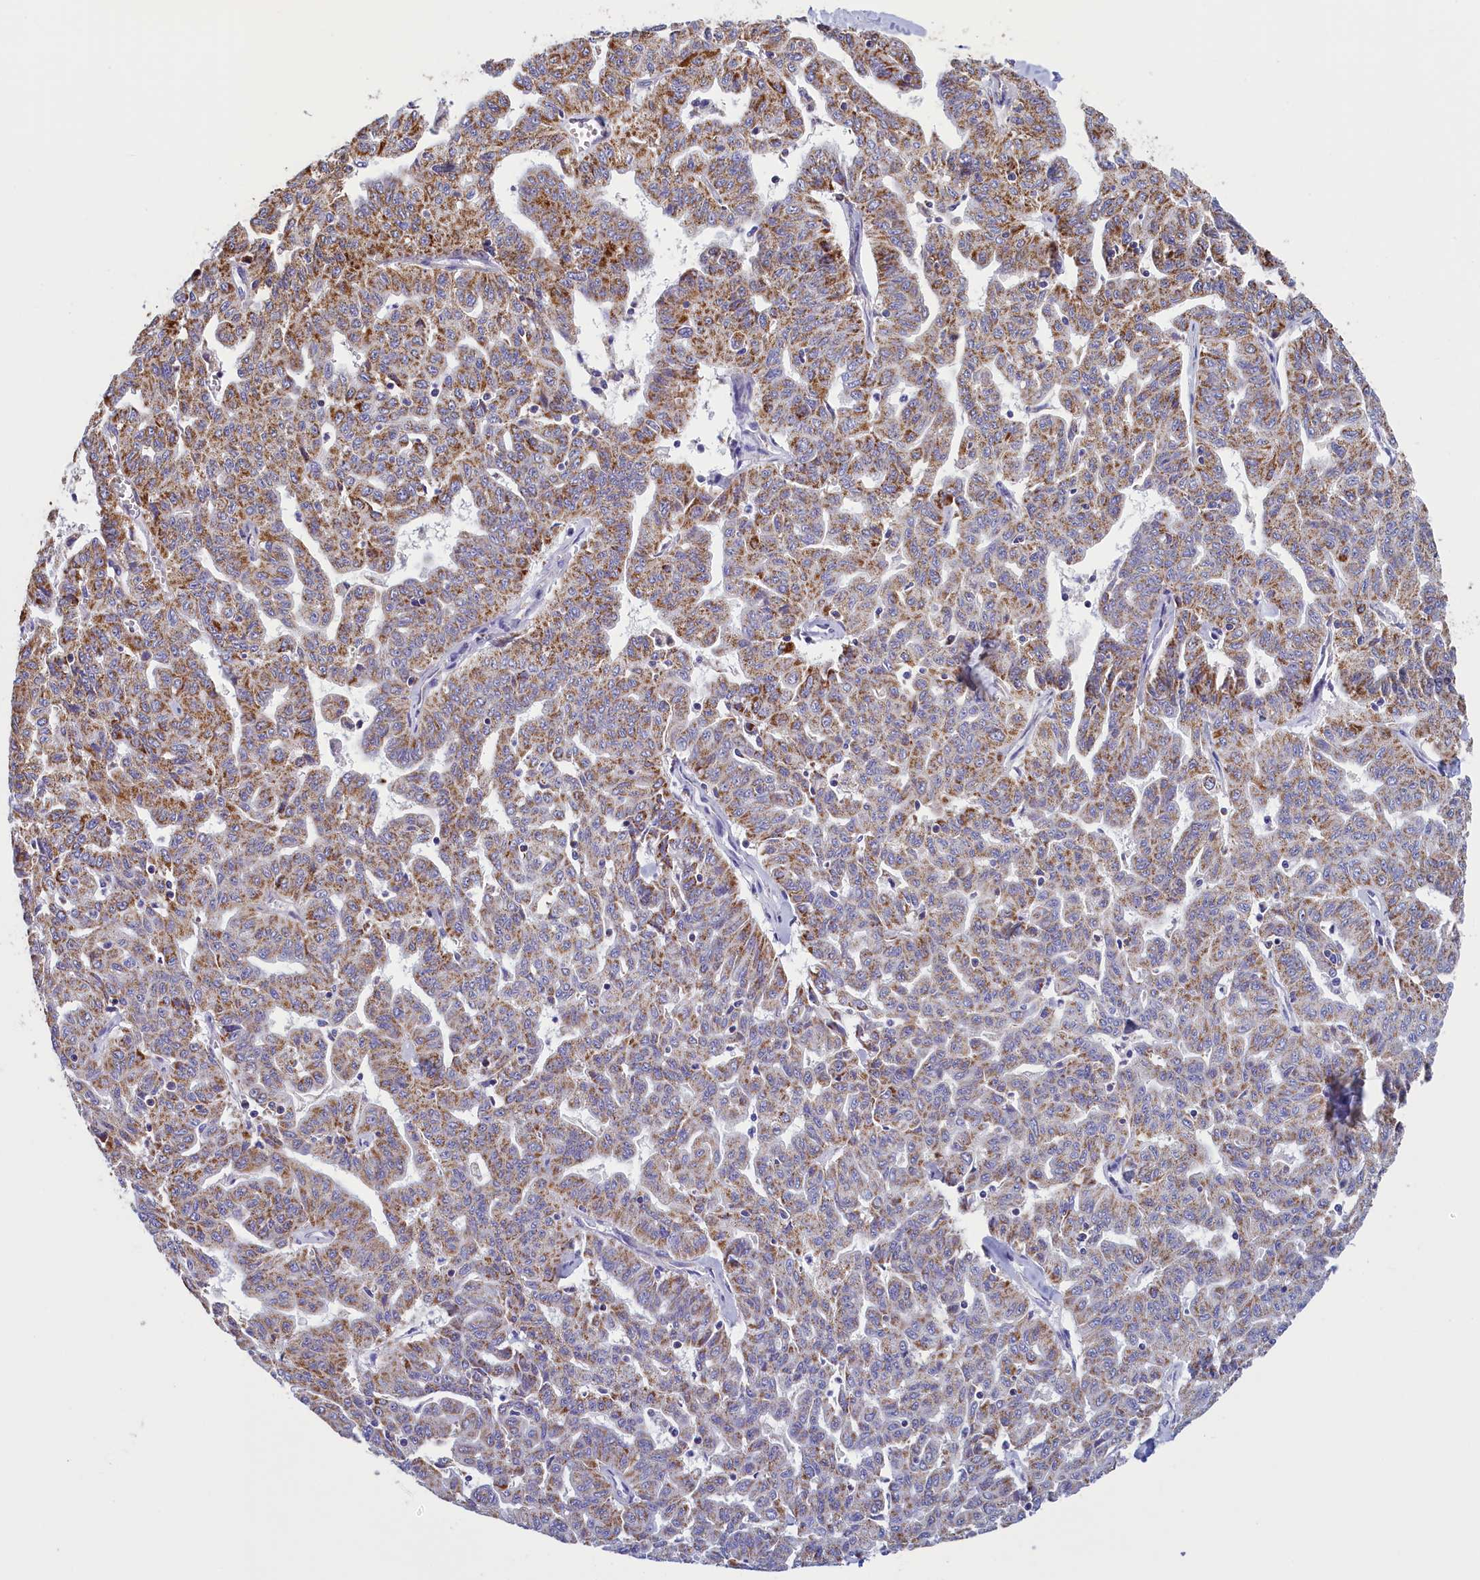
{"staining": {"intensity": "moderate", "quantity": "25%-75%", "location": "cytoplasmic/membranous"}, "tissue": "liver cancer", "cell_type": "Tumor cells", "image_type": "cancer", "snomed": [{"axis": "morphology", "description": "Cholangiocarcinoma"}, {"axis": "topography", "description": "Liver"}], "caption": "Protein staining shows moderate cytoplasmic/membranous positivity in approximately 25%-75% of tumor cells in liver cancer. Using DAB (3,3'-diaminobenzidine) (brown) and hematoxylin (blue) stains, captured at high magnification using brightfield microscopy.", "gene": "IFT122", "patient": {"sex": "female", "age": 77}}